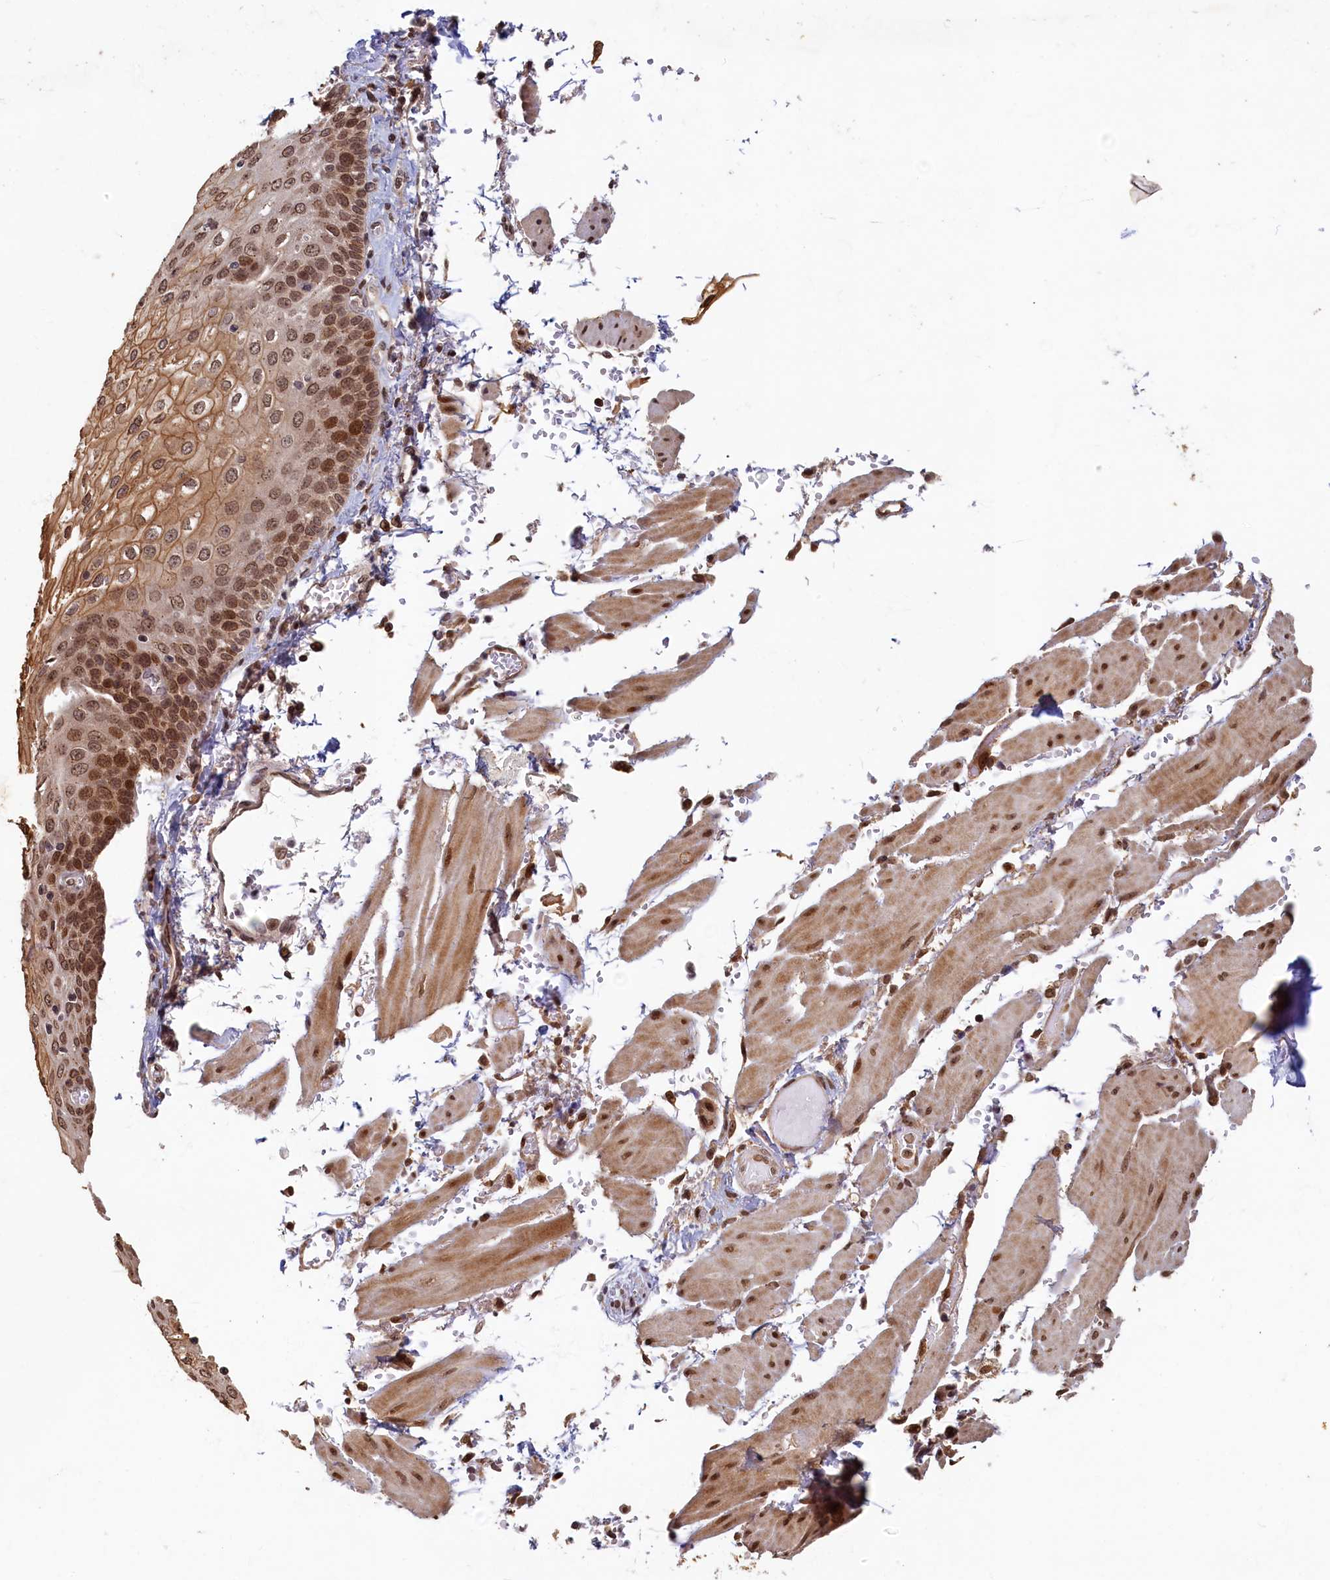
{"staining": {"intensity": "strong", "quantity": ">75%", "location": "cytoplasmic/membranous,nuclear"}, "tissue": "esophagus", "cell_type": "Squamous epithelial cells", "image_type": "normal", "snomed": [{"axis": "morphology", "description": "Normal tissue, NOS"}, {"axis": "topography", "description": "Esophagus"}], "caption": "Protein staining of normal esophagus reveals strong cytoplasmic/membranous,nuclear staining in about >75% of squamous epithelial cells.", "gene": "CKAP2L", "patient": {"sex": "male", "age": 81}}